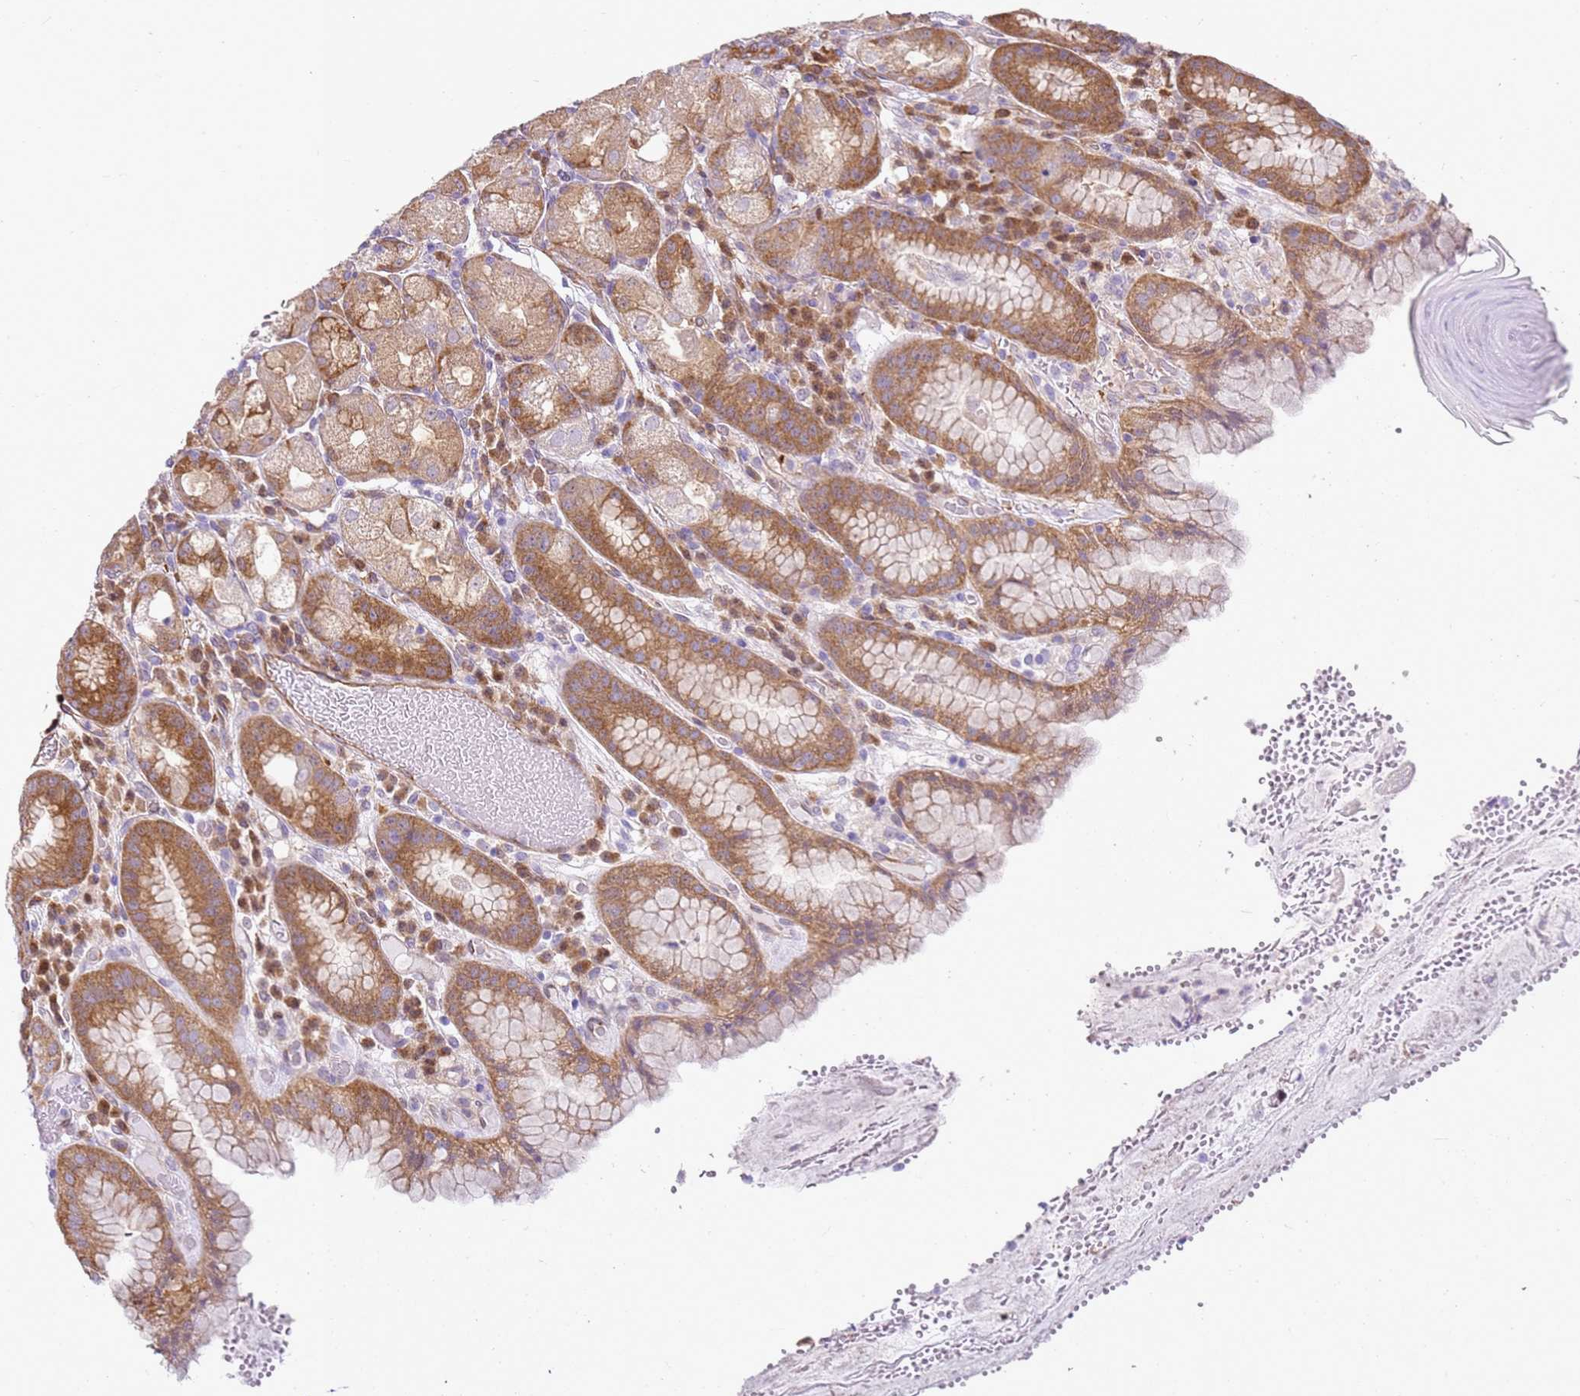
{"staining": {"intensity": "moderate", "quantity": "25%-75%", "location": "cytoplasmic/membranous"}, "tissue": "stomach", "cell_type": "Glandular cells", "image_type": "normal", "snomed": [{"axis": "morphology", "description": "Normal tissue, NOS"}, {"axis": "topography", "description": "Stomach, upper"}], "caption": "A high-resolution micrograph shows immunohistochemistry staining of unremarkable stomach, which displays moderate cytoplasmic/membranous positivity in approximately 25%-75% of glandular cells.", "gene": "YWHAE", "patient": {"sex": "male", "age": 52}}